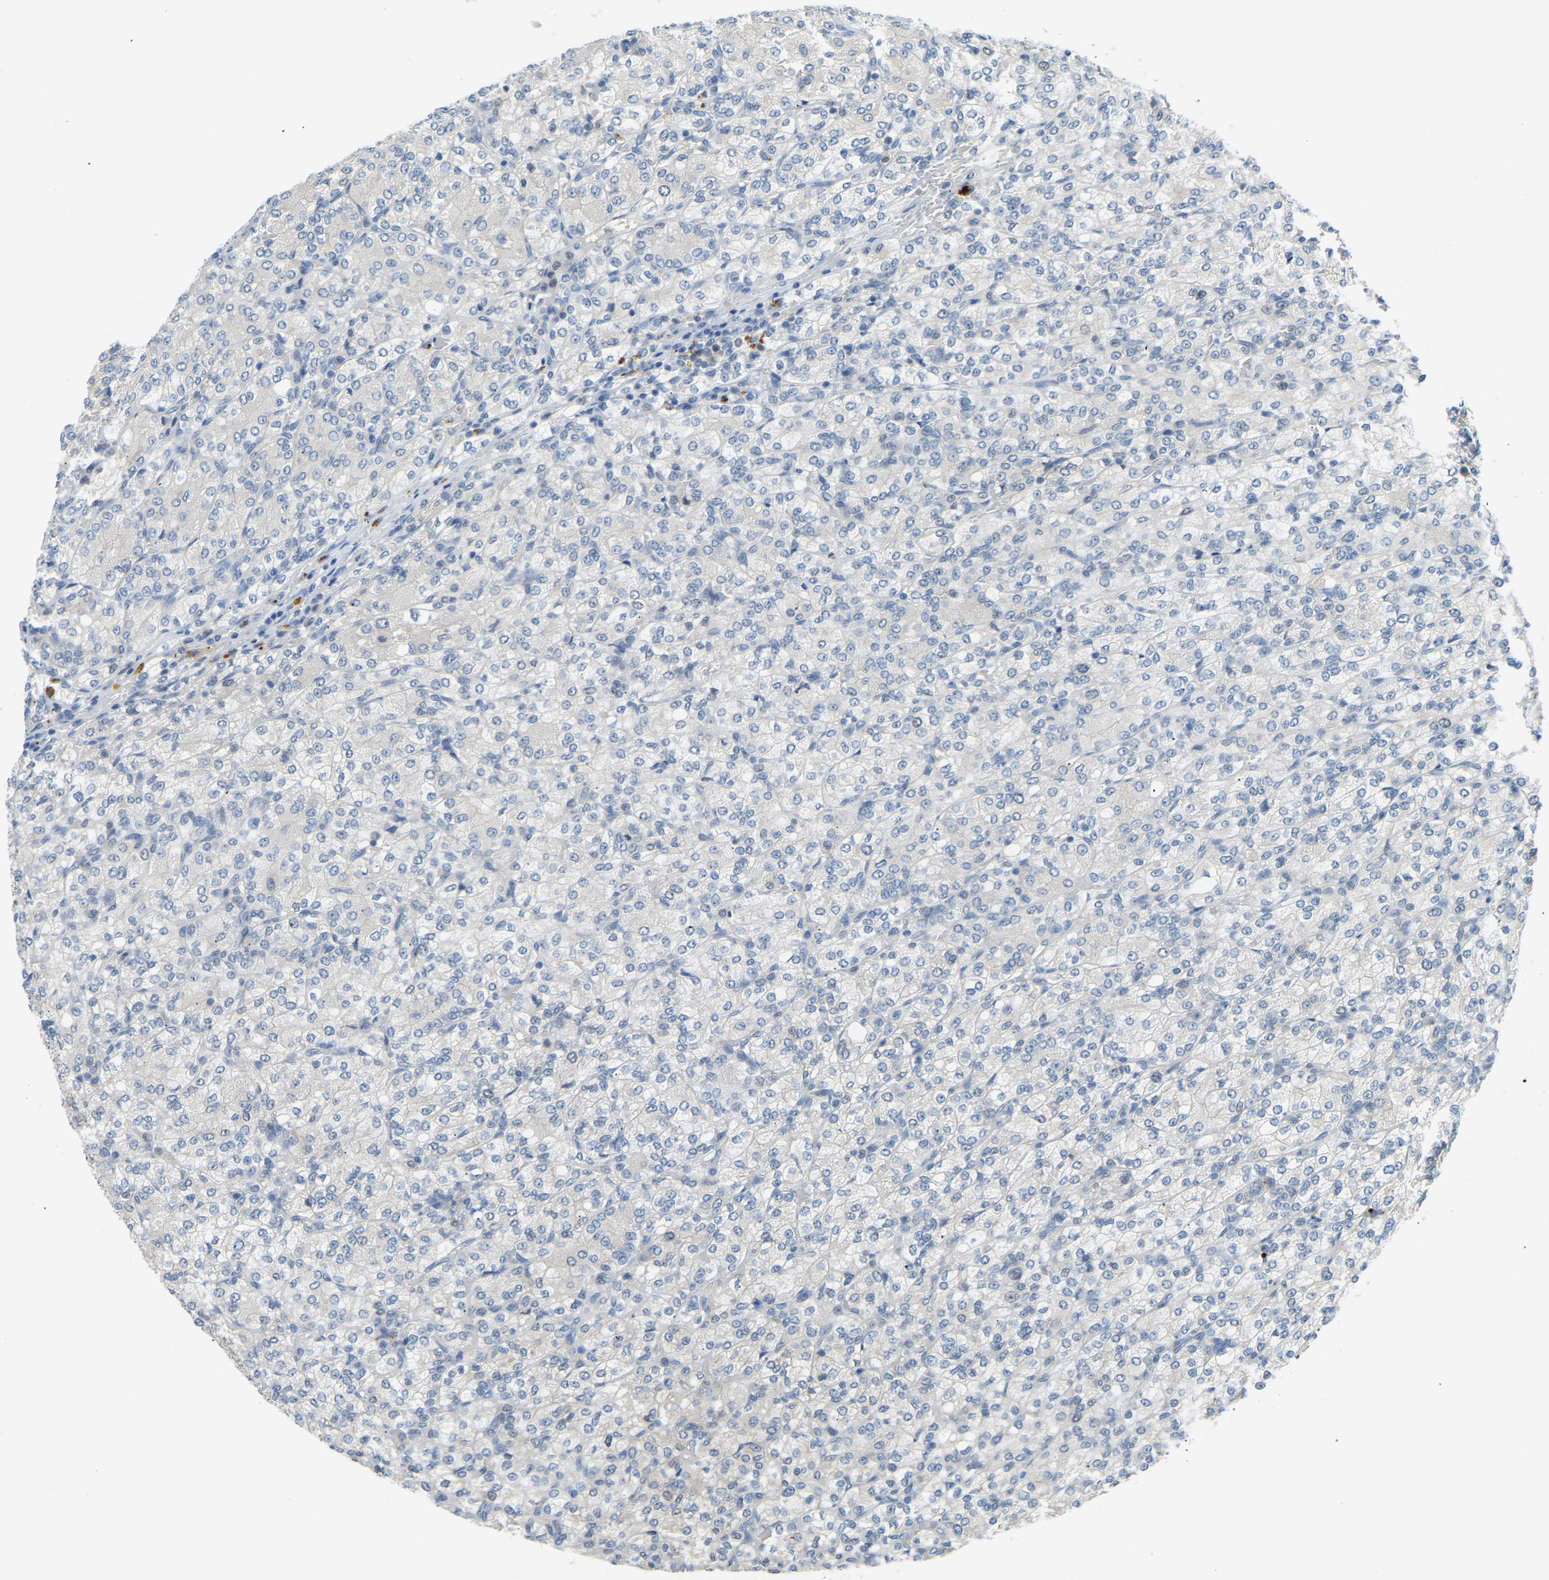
{"staining": {"intensity": "negative", "quantity": "none", "location": "none"}, "tissue": "renal cancer", "cell_type": "Tumor cells", "image_type": "cancer", "snomed": [{"axis": "morphology", "description": "Adenocarcinoma, NOS"}, {"axis": "topography", "description": "Kidney"}], "caption": "Tumor cells show no significant protein expression in renal cancer (adenocarcinoma). (DAB immunohistochemistry (IHC) visualized using brightfield microscopy, high magnification).", "gene": "NME8", "patient": {"sex": "male", "age": 77}}